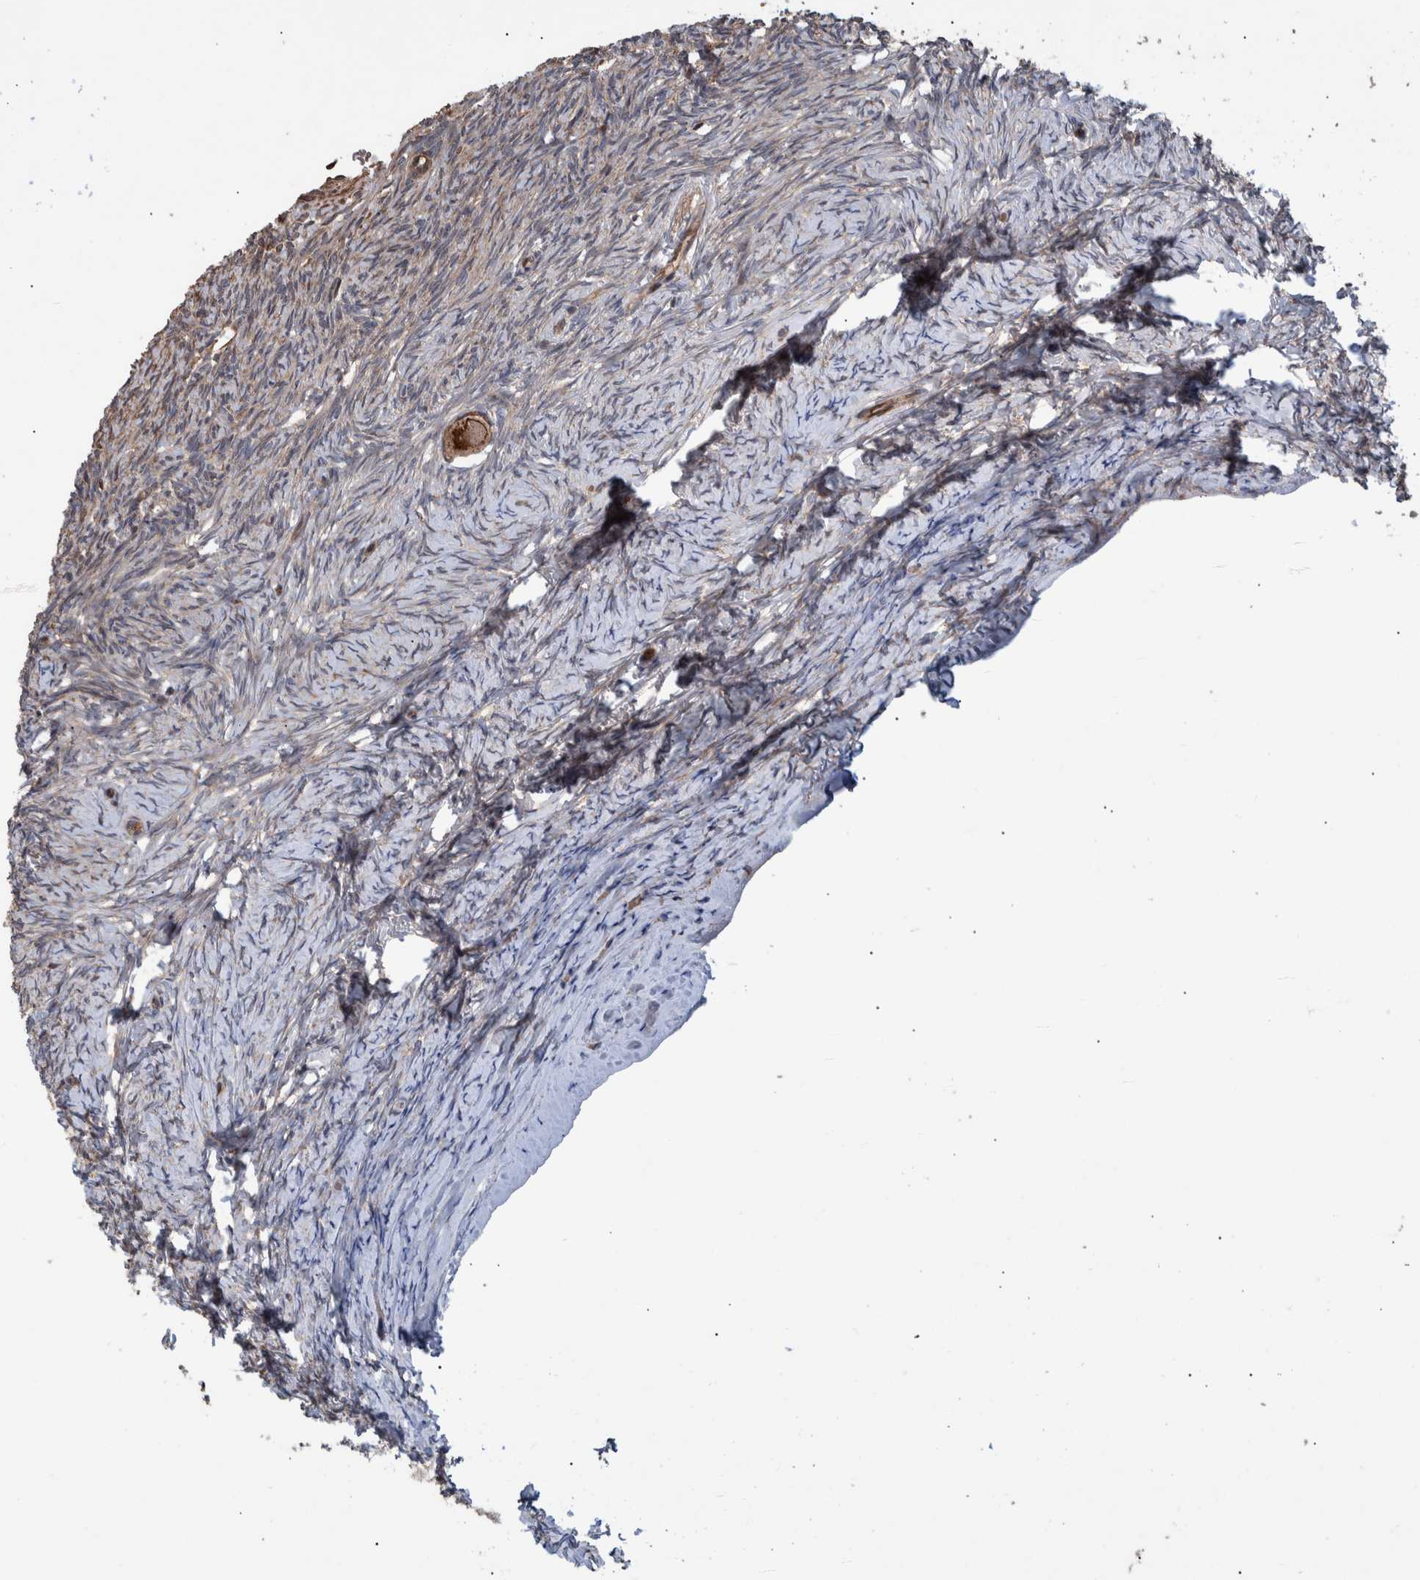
{"staining": {"intensity": "moderate", "quantity": ">75%", "location": "cytoplasmic/membranous"}, "tissue": "ovary", "cell_type": "Follicle cells", "image_type": "normal", "snomed": [{"axis": "morphology", "description": "Normal tissue, NOS"}, {"axis": "topography", "description": "Ovary"}], "caption": "Protein staining of normal ovary reveals moderate cytoplasmic/membranous expression in about >75% of follicle cells. (Brightfield microscopy of DAB IHC at high magnification).", "gene": "B3GNTL1", "patient": {"sex": "female", "age": 27}}